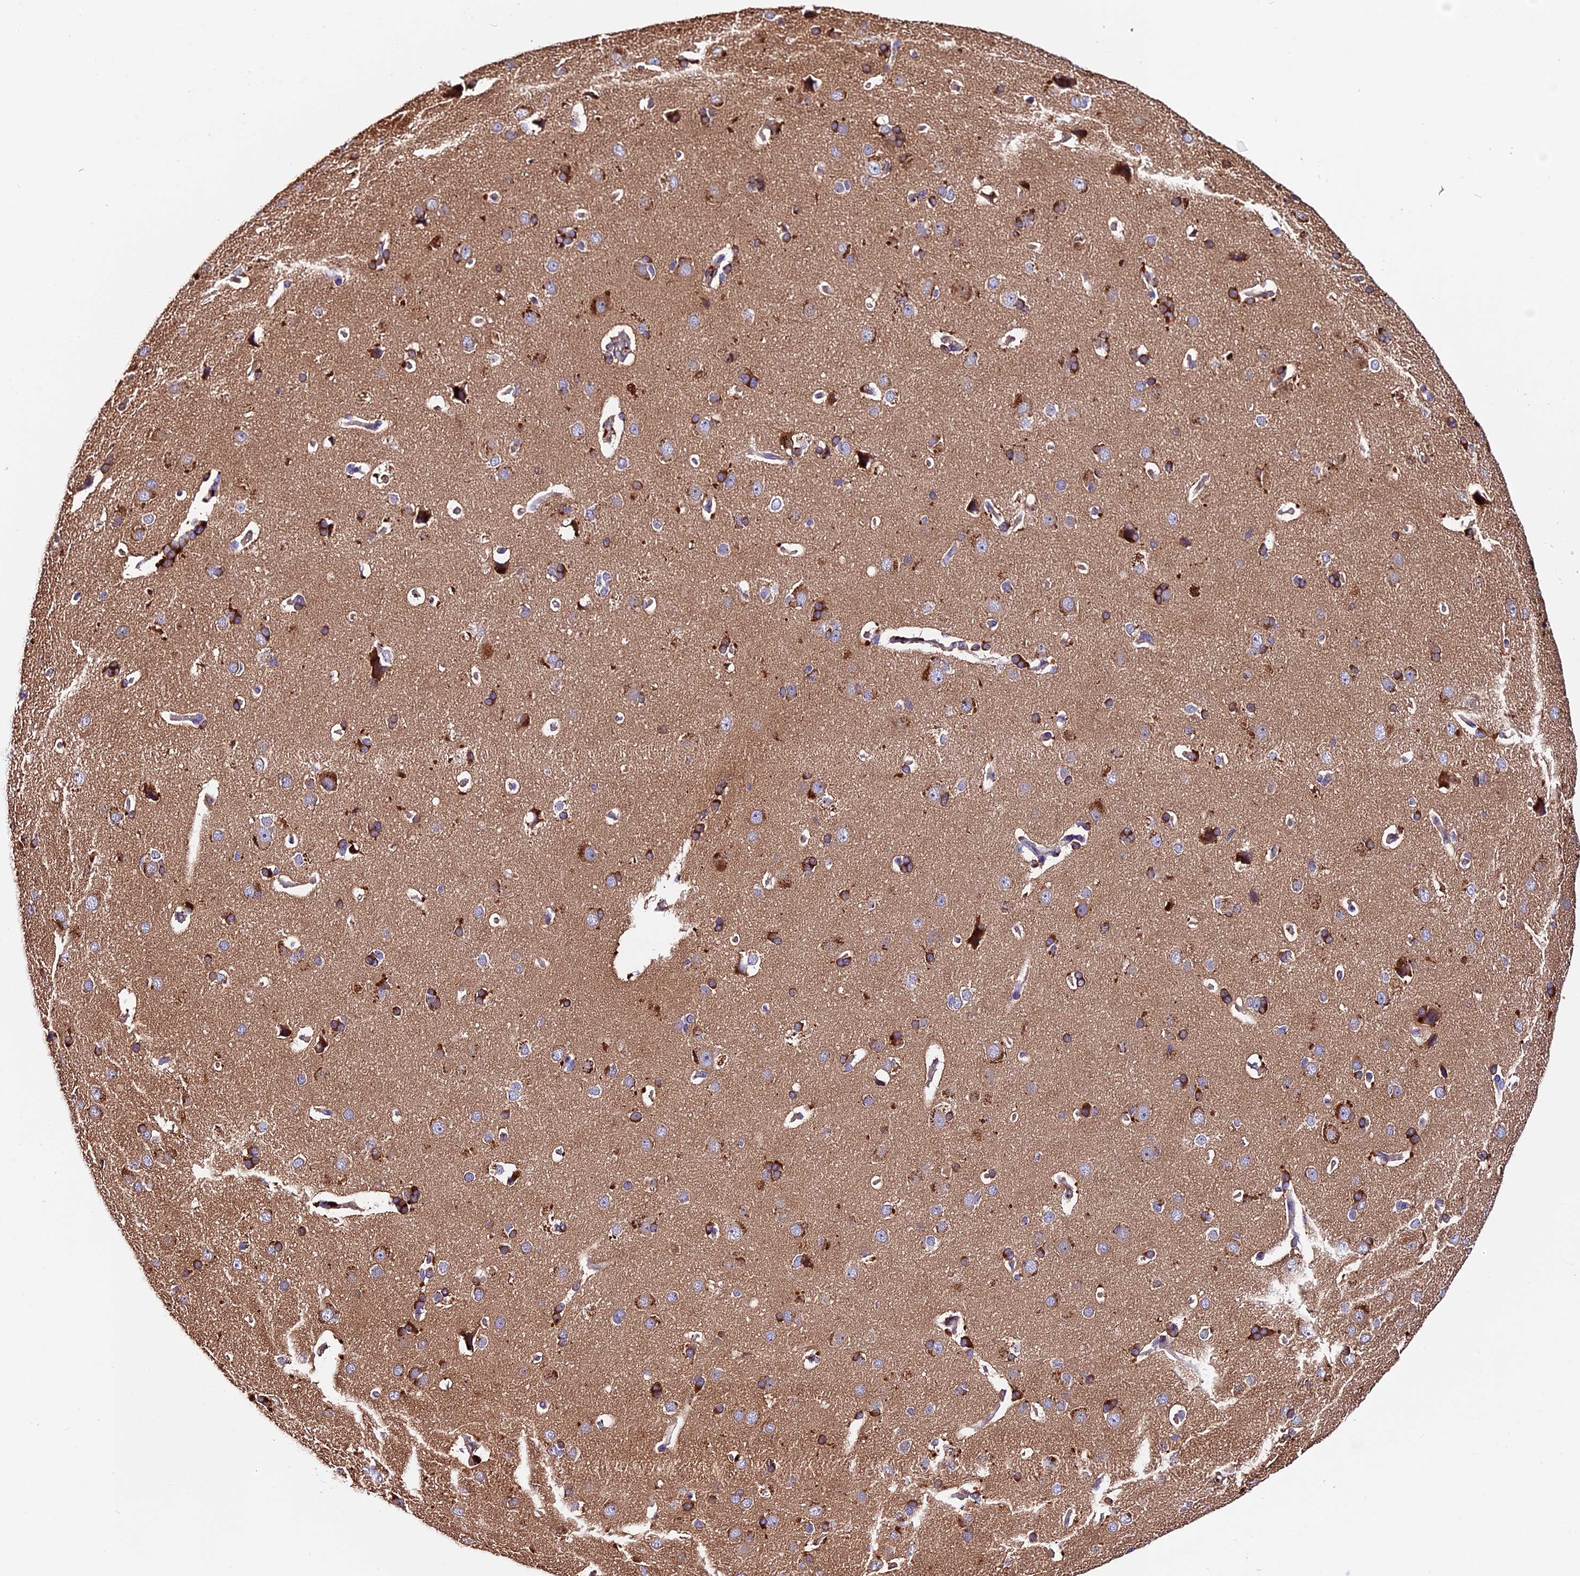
{"staining": {"intensity": "negative", "quantity": "none", "location": "none"}, "tissue": "cerebral cortex", "cell_type": "Endothelial cells", "image_type": "normal", "snomed": [{"axis": "morphology", "description": "Normal tissue, NOS"}, {"axis": "topography", "description": "Cerebral cortex"}], "caption": "DAB (3,3'-diaminobenzidine) immunohistochemical staining of normal cerebral cortex displays no significant positivity in endothelial cells.", "gene": "CLN5", "patient": {"sex": "male", "age": 62}}